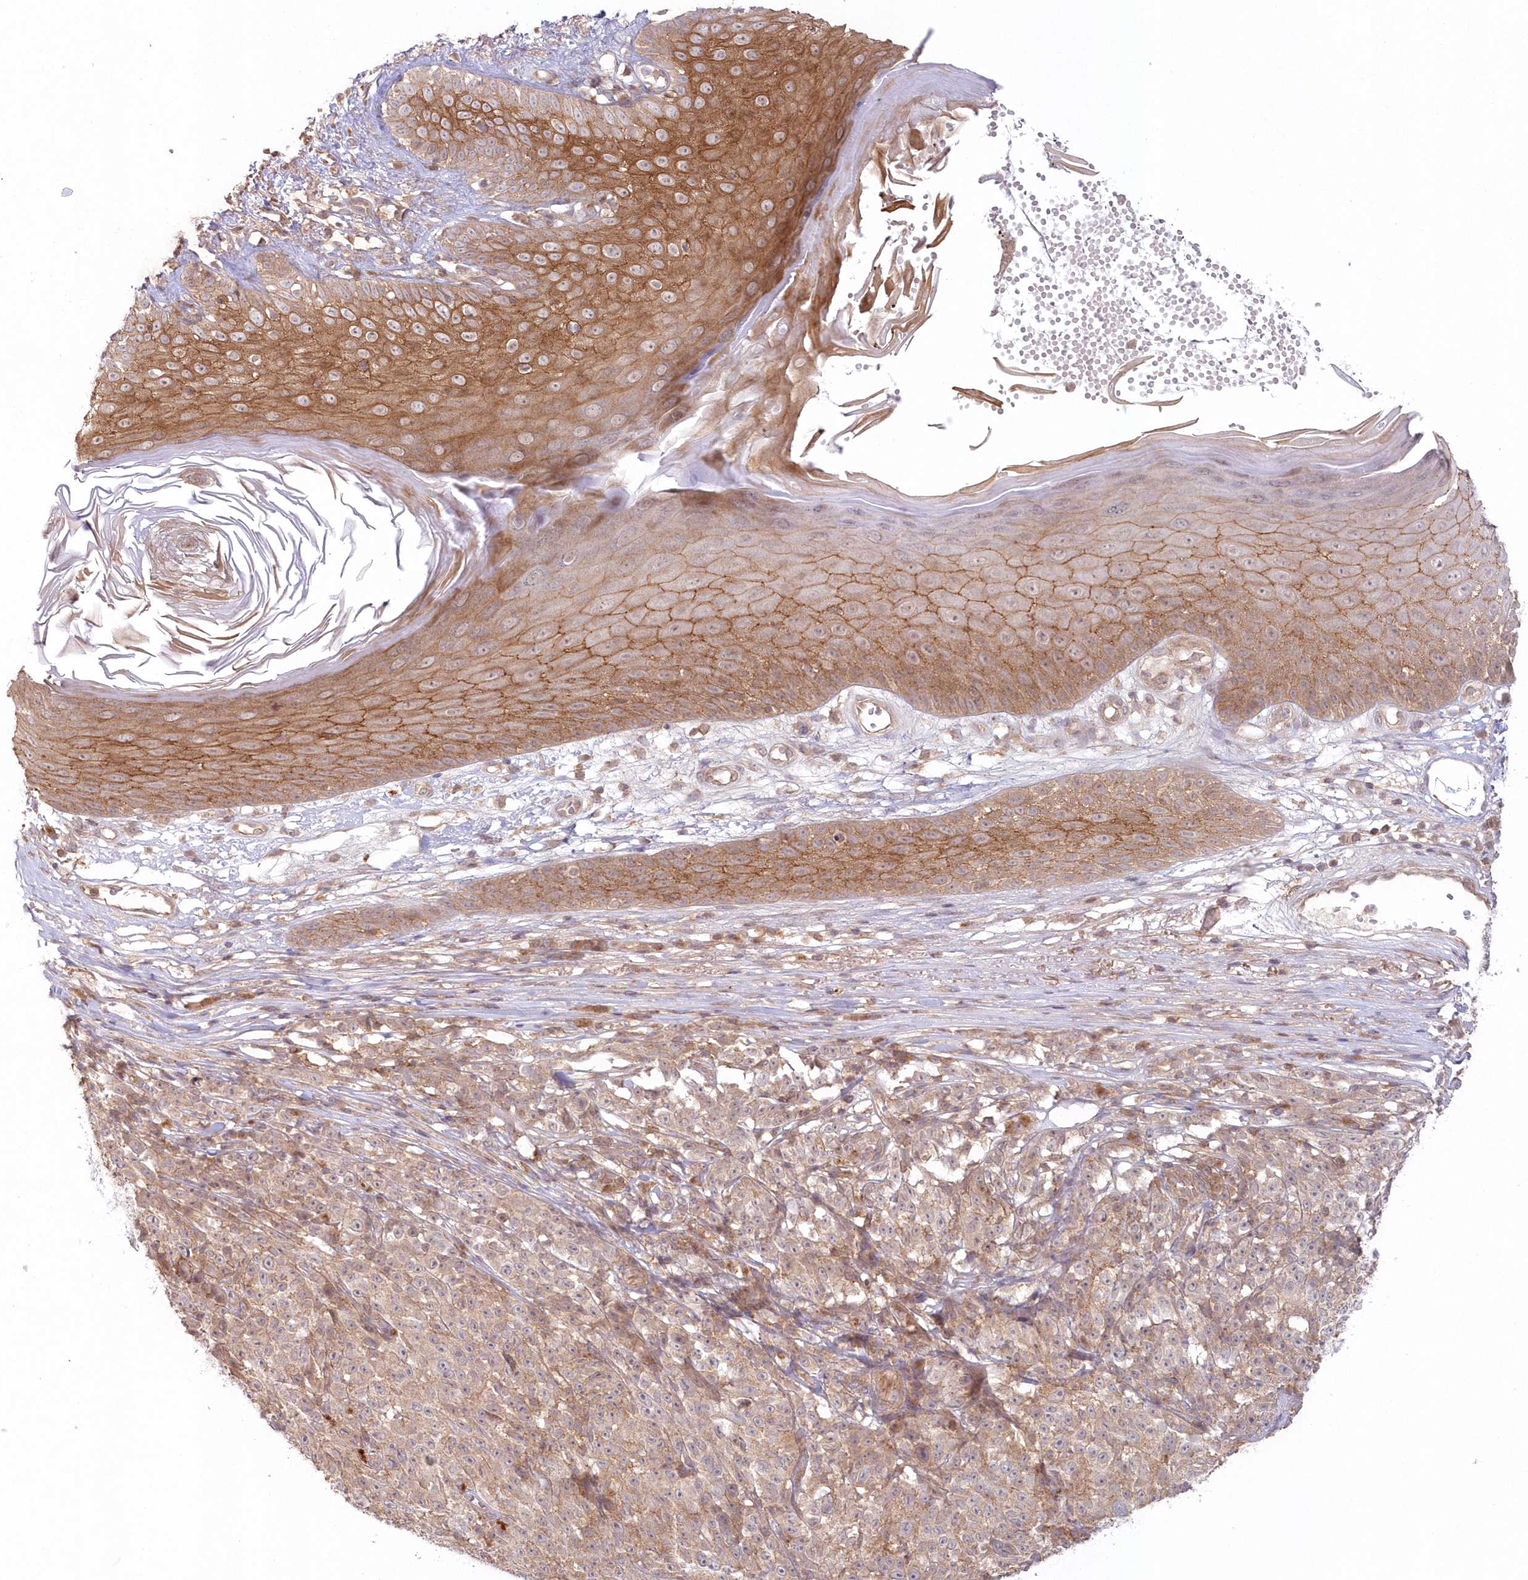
{"staining": {"intensity": "weak", "quantity": "25%-75%", "location": "cytoplasmic/membranous"}, "tissue": "melanoma", "cell_type": "Tumor cells", "image_type": "cancer", "snomed": [{"axis": "morphology", "description": "Malignant melanoma, NOS"}, {"axis": "topography", "description": "Skin"}], "caption": "IHC image of human malignant melanoma stained for a protein (brown), which shows low levels of weak cytoplasmic/membranous positivity in approximately 25%-75% of tumor cells.", "gene": "TOGARAM2", "patient": {"sex": "female", "age": 82}}